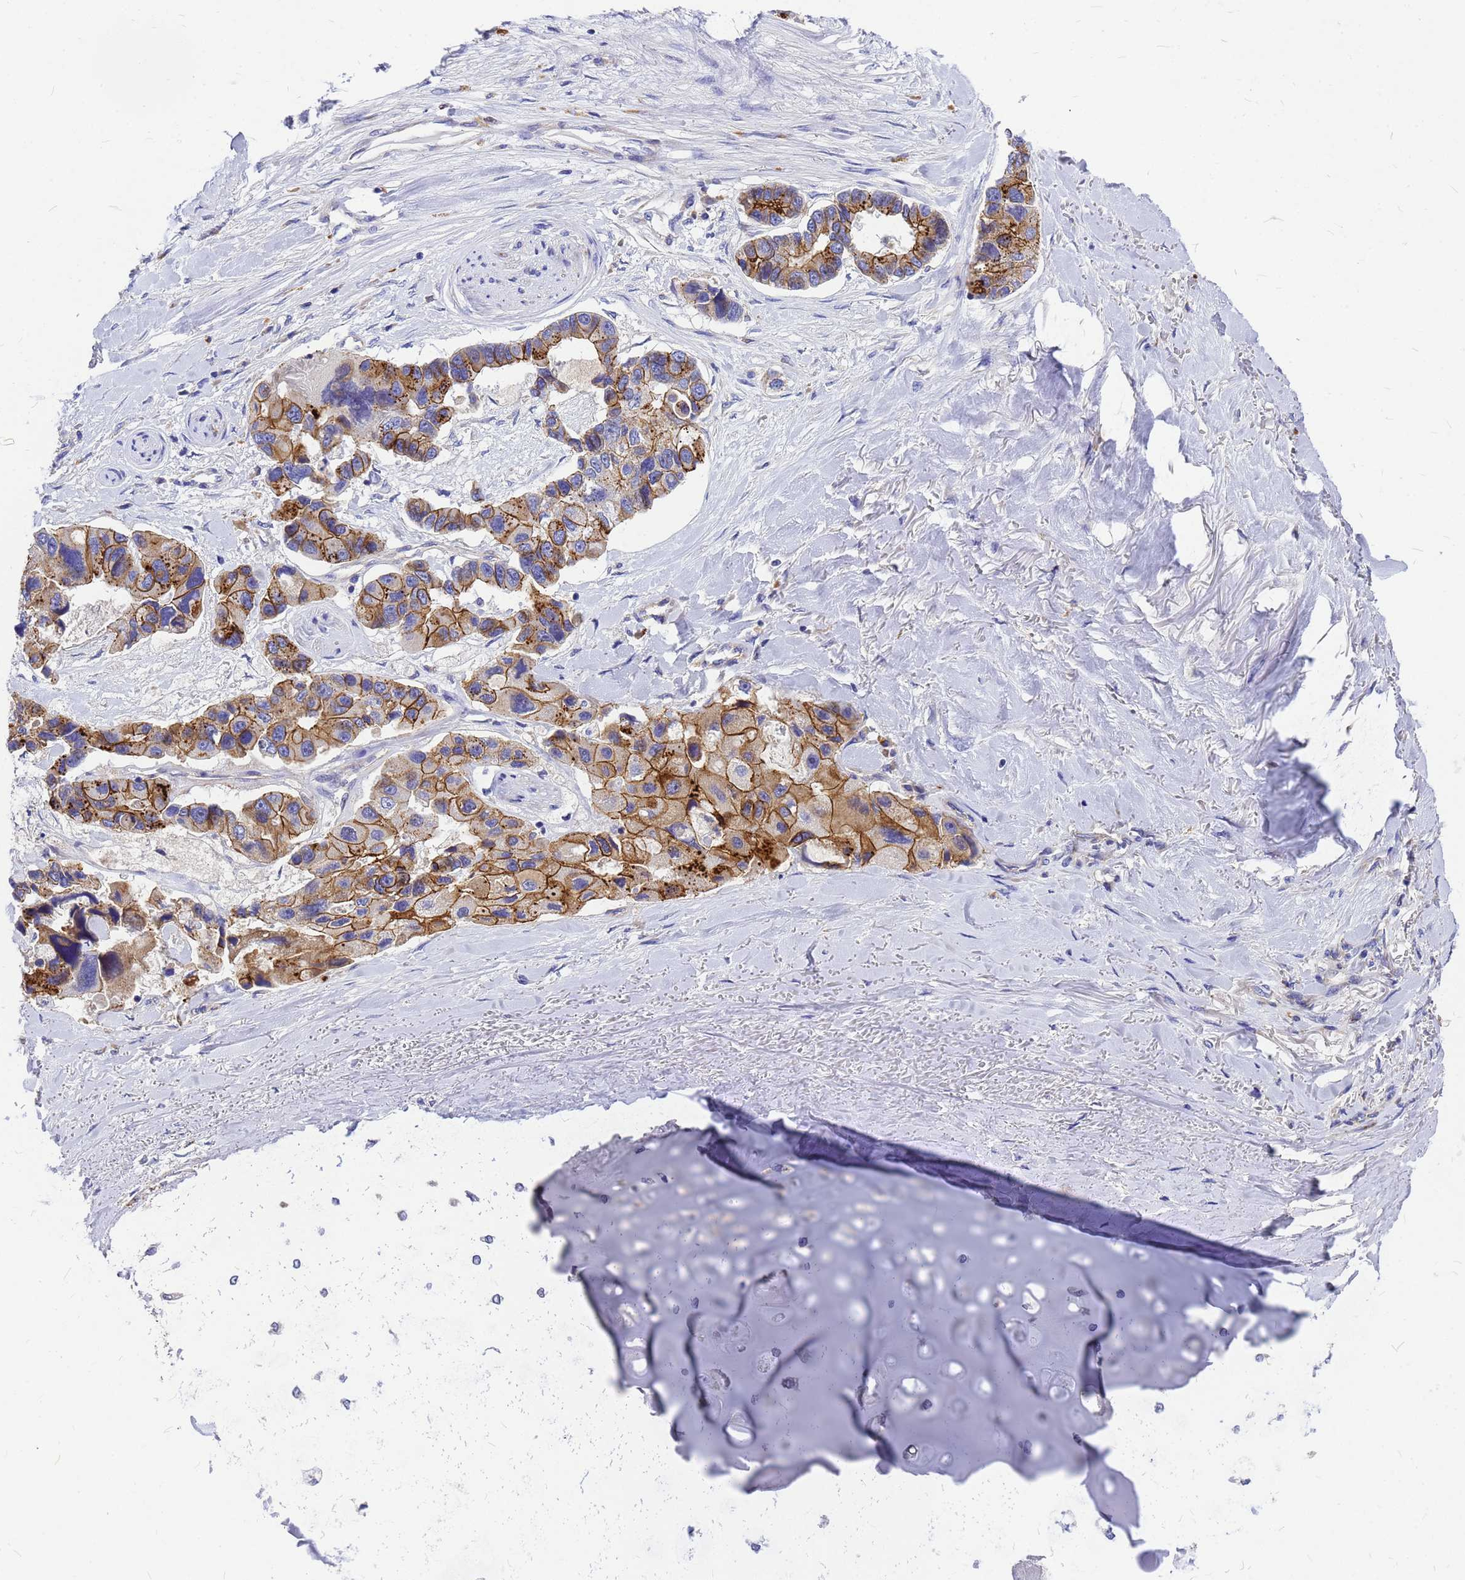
{"staining": {"intensity": "moderate", "quantity": ">75%", "location": "cytoplasmic/membranous"}, "tissue": "lung cancer", "cell_type": "Tumor cells", "image_type": "cancer", "snomed": [{"axis": "morphology", "description": "Adenocarcinoma, NOS"}, {"axis": "topography", "description": "Lung"}], "caption": "Immunohistochemical staining of human lung cancer reveals moderate cytoplasmic/membranous protein expression in approximately >75% of tumor cells. Immunohistochemistry stains the protein of interest in brown and the nuclei are stained blue.", "gene": "FBXW5", "patient": {"sex": "female", "age": 54}}